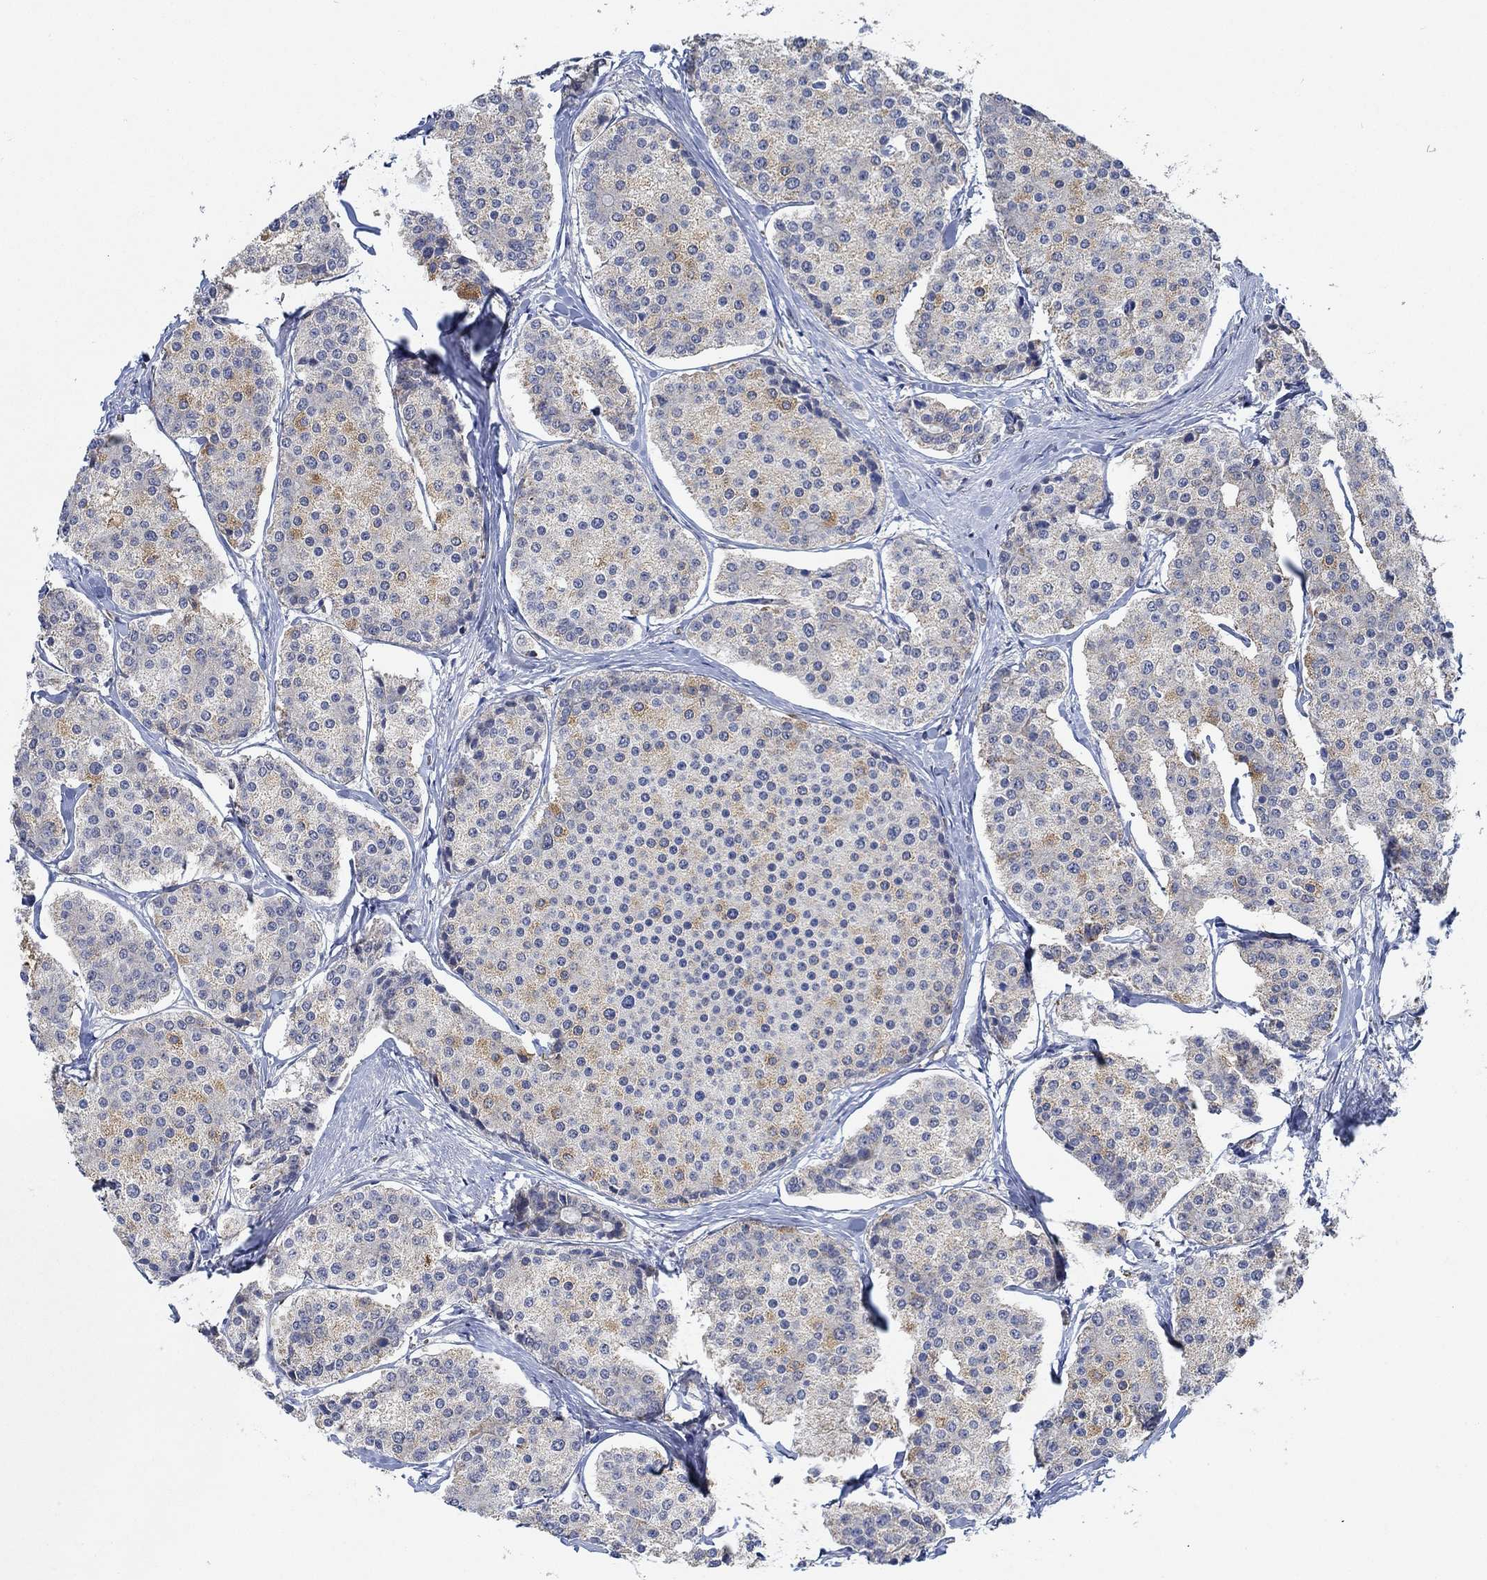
{"staining": {"intensity": "weak", "quantity": "<25%", "location": "cytoplasmic/membranous"}, "tissue": "carcinoid", "cell_type": "Tumor cells", "image_type": "cancer", "snomed": [{"axis": "morphology", "description": "Carcinoid, malignant, NOS"}, {"axis": "topography", "description": "Small intestine"}], "caption": "Tumor cells show no significant protein expression in malignant carcinoid.", "gene": "MPP1", "patient": {"sex": "female", "age": 65}}